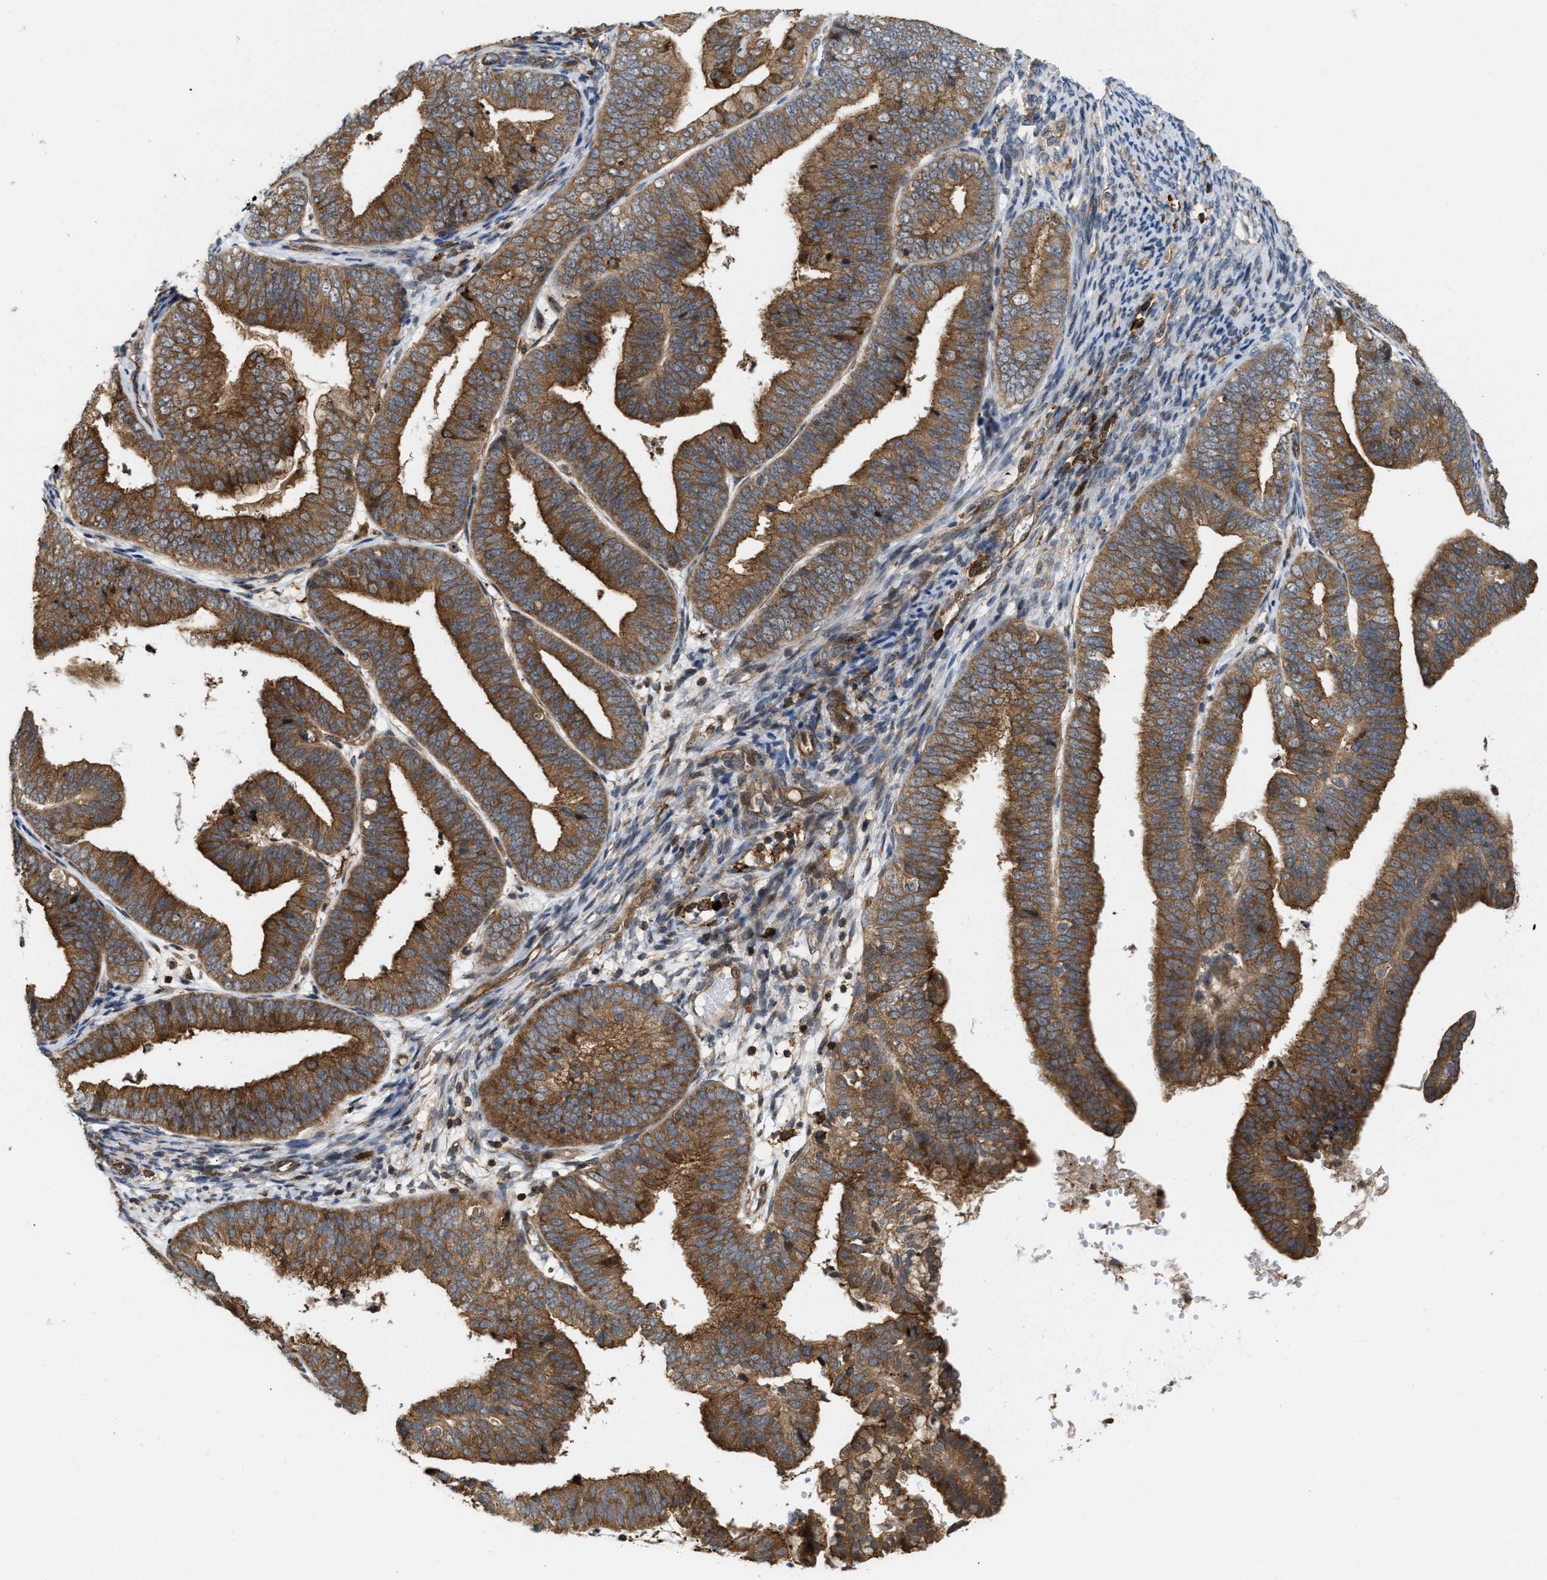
{"staining": {"intensity": "strong", "quantity": ">75%", "location": "cytoplasmic/membranous"}, "tissue": "endometrial cancer", "cell_type": "Tumor cells", "image_type": "cancer", "snomed": [{"axis": "morphology", "description": "Adenocarcinoma, NOS"}, {"axis": "topography", "description": "Endometrium"}], "caption": "A brown stain labels strong cytoplasmic/membranous staining of a protein in human adenocarcinoma (endometrial) tumor cells.", "gene": "IQCE", "patient": {"sex": "female", "age": 63}}